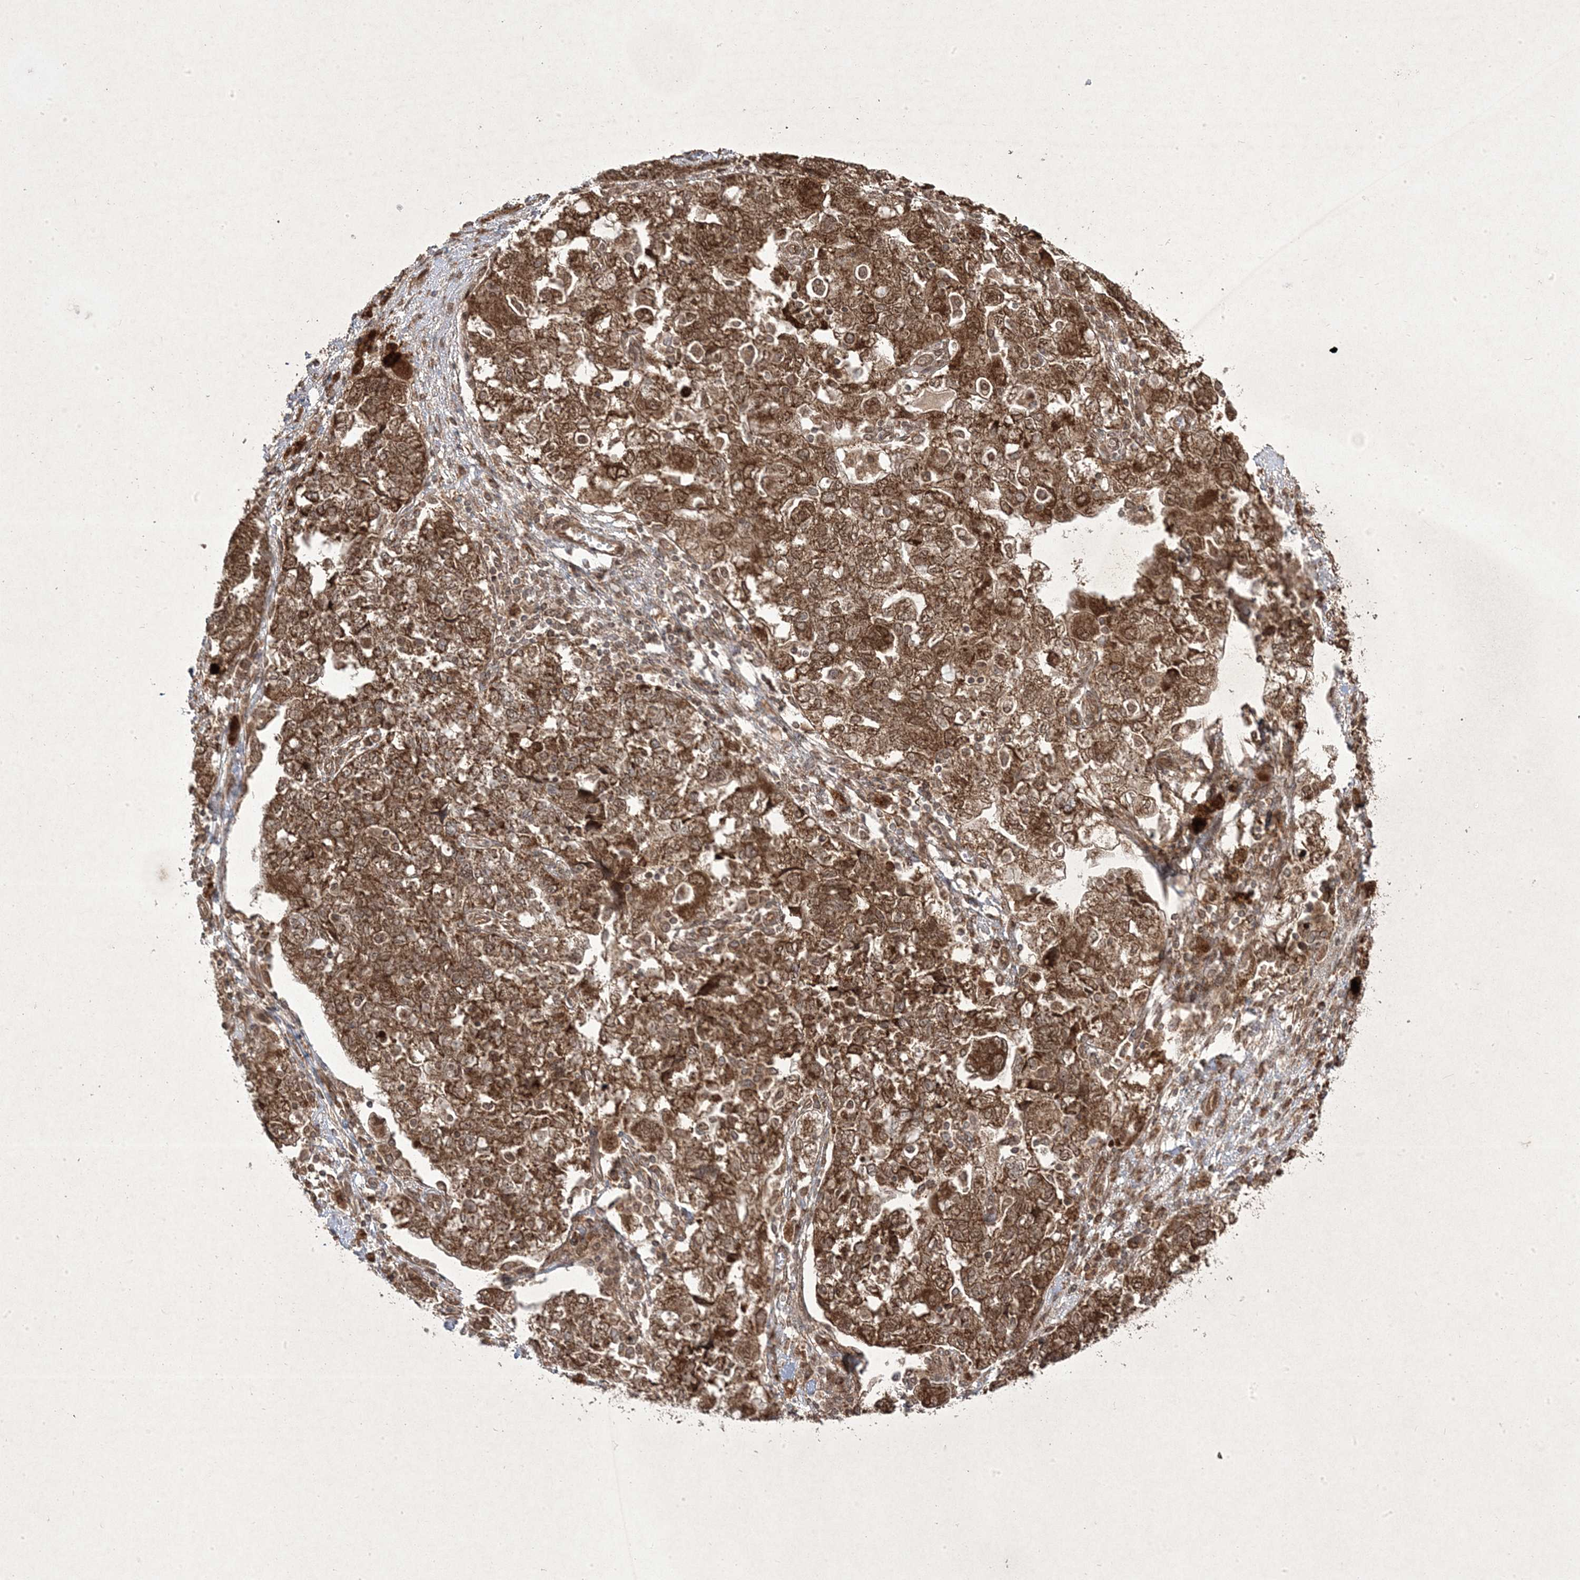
{"staining": {"intensity": "moderate", "quantity": ">75%", "location": "cytoplasmic/membranous,nuclear"}, "tissue": "ovarian cancer", "cell_type": "Tumor cells", "image_type": "cancer", "snomed": [{"axis": "morphology", "description": "Carcinoma, NOS"}, {"axis": "morphology", "description": "Cystadenocarcinoma, serous, NOS"}, {"axis": "topography", "description": "Ovary"}], "caption": "Brown immunohistochemical staining in carcinoma (ovarian) exhibits moderate cytoplasmic/membranous and nuclear expression in about >75% of tumor cells.", "gene": "PLEKHM2", "patient": {"sex": "female", "age": 69}}